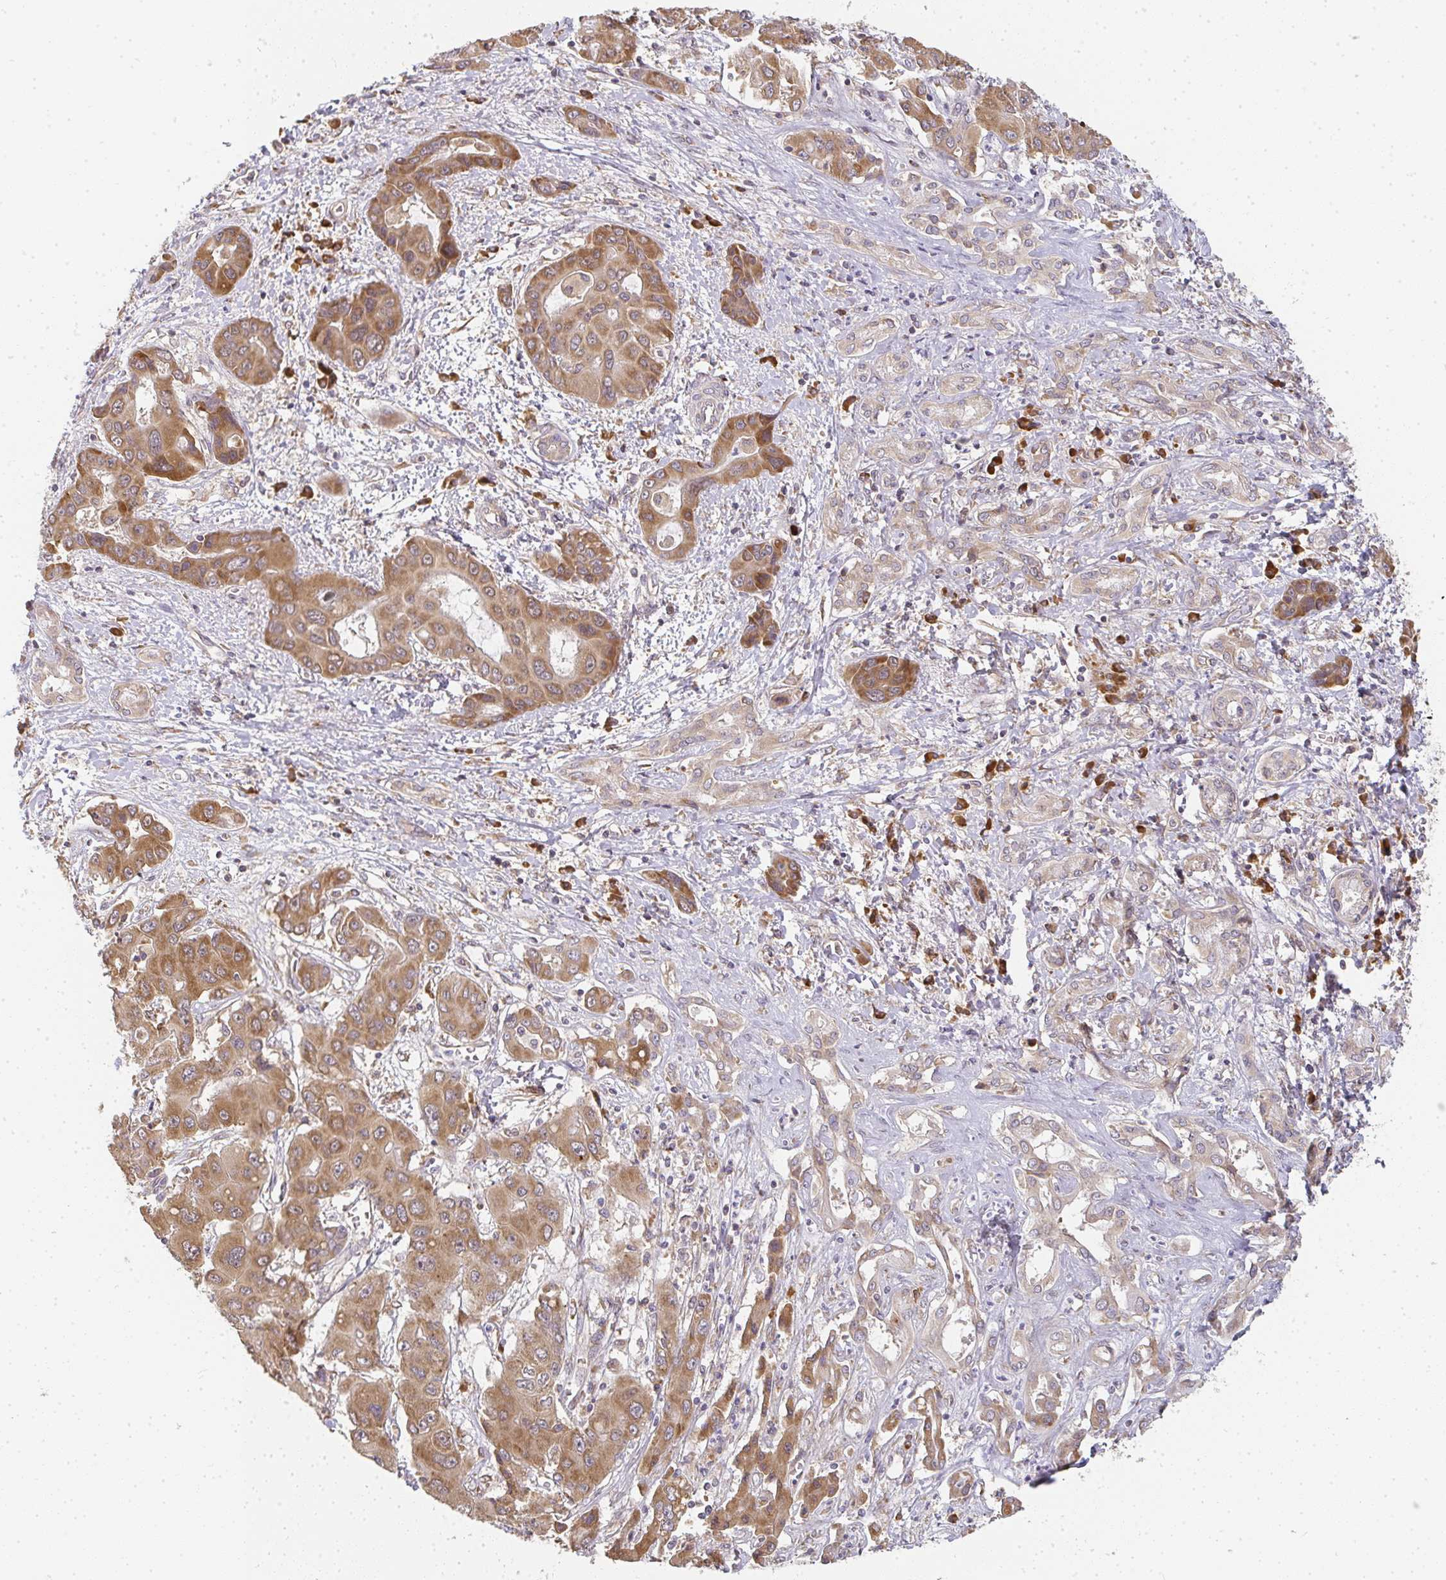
{"staining": {"intensity": "moderate", "quantity": ">75%", "location": "cytoplasmic/membranous"}, "tissue": "liver cancer", "cell_type": "Tumor cells", "image_type": "cancer", "snomed": [{"axis": "morphology", "description": "Cholangiocarcinoma"}, {"axis": "topography", "description": "Liver"}], "caption": "Tumor cells reveal medium levels of moderate cytoplasmic/membranous expression in approximately >75% of cells in human cholangiocarcinoma (liver).", "gene": "SLC35B3", "patient": {"sex": "male", "age": 67}}